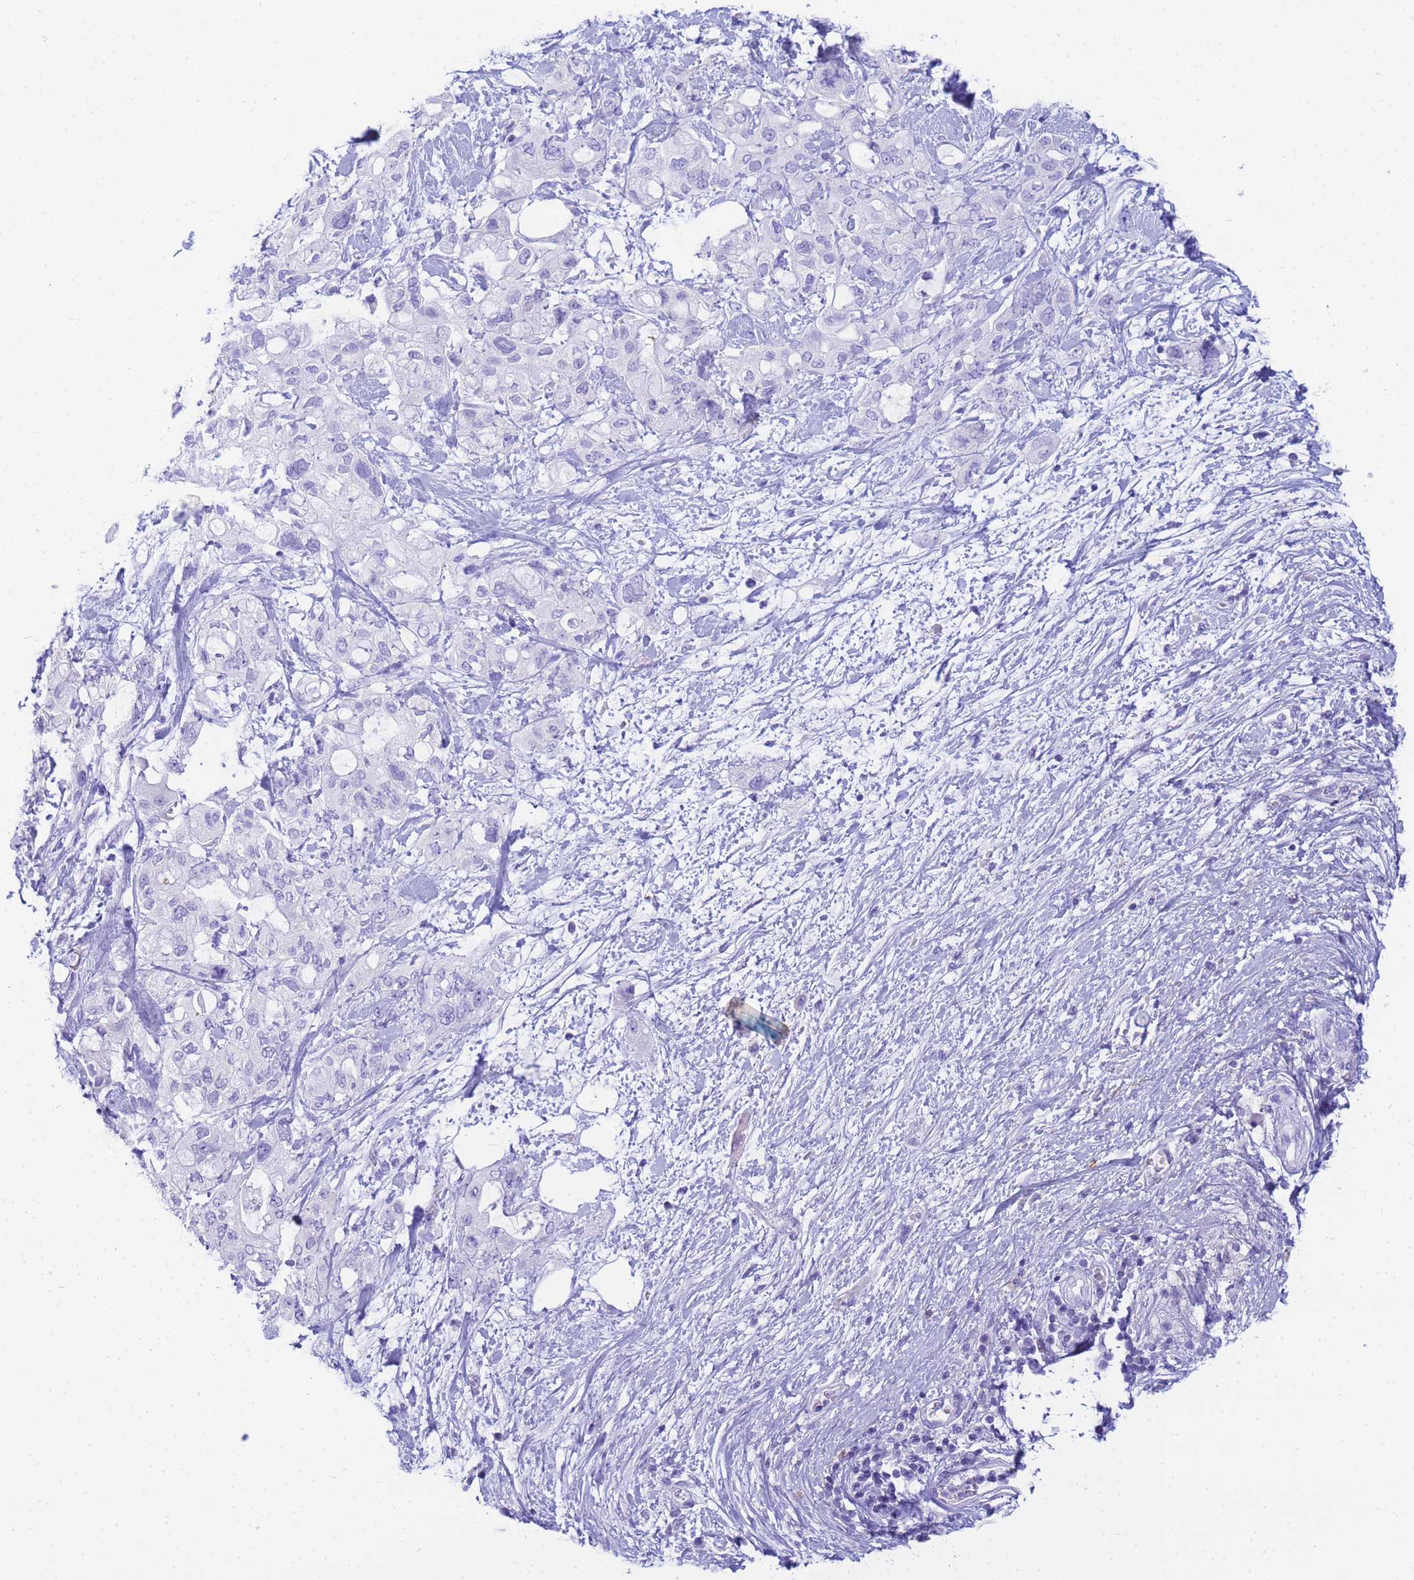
{"staining": {"intensity": "negative", "quantity": "none", "location": "none"}, "tissue": "pancreatic cancer", "cell_type": "Tumor cells", "image_type": "cancer", "snomed": [{"axis": "morphology", "description": "Inflammation, NOS"}, {"axis": "morphology", "description": "Adenocarcinoma, NOS"}, {"axis": "topography", "description": "Pancreas"}], "caption": "Image shows no significant protein expression in tumor cells of adenocarcinoma (pancreatic).", "gene": "AQP12A", "patient": {"sex": "female", "age": 56}}